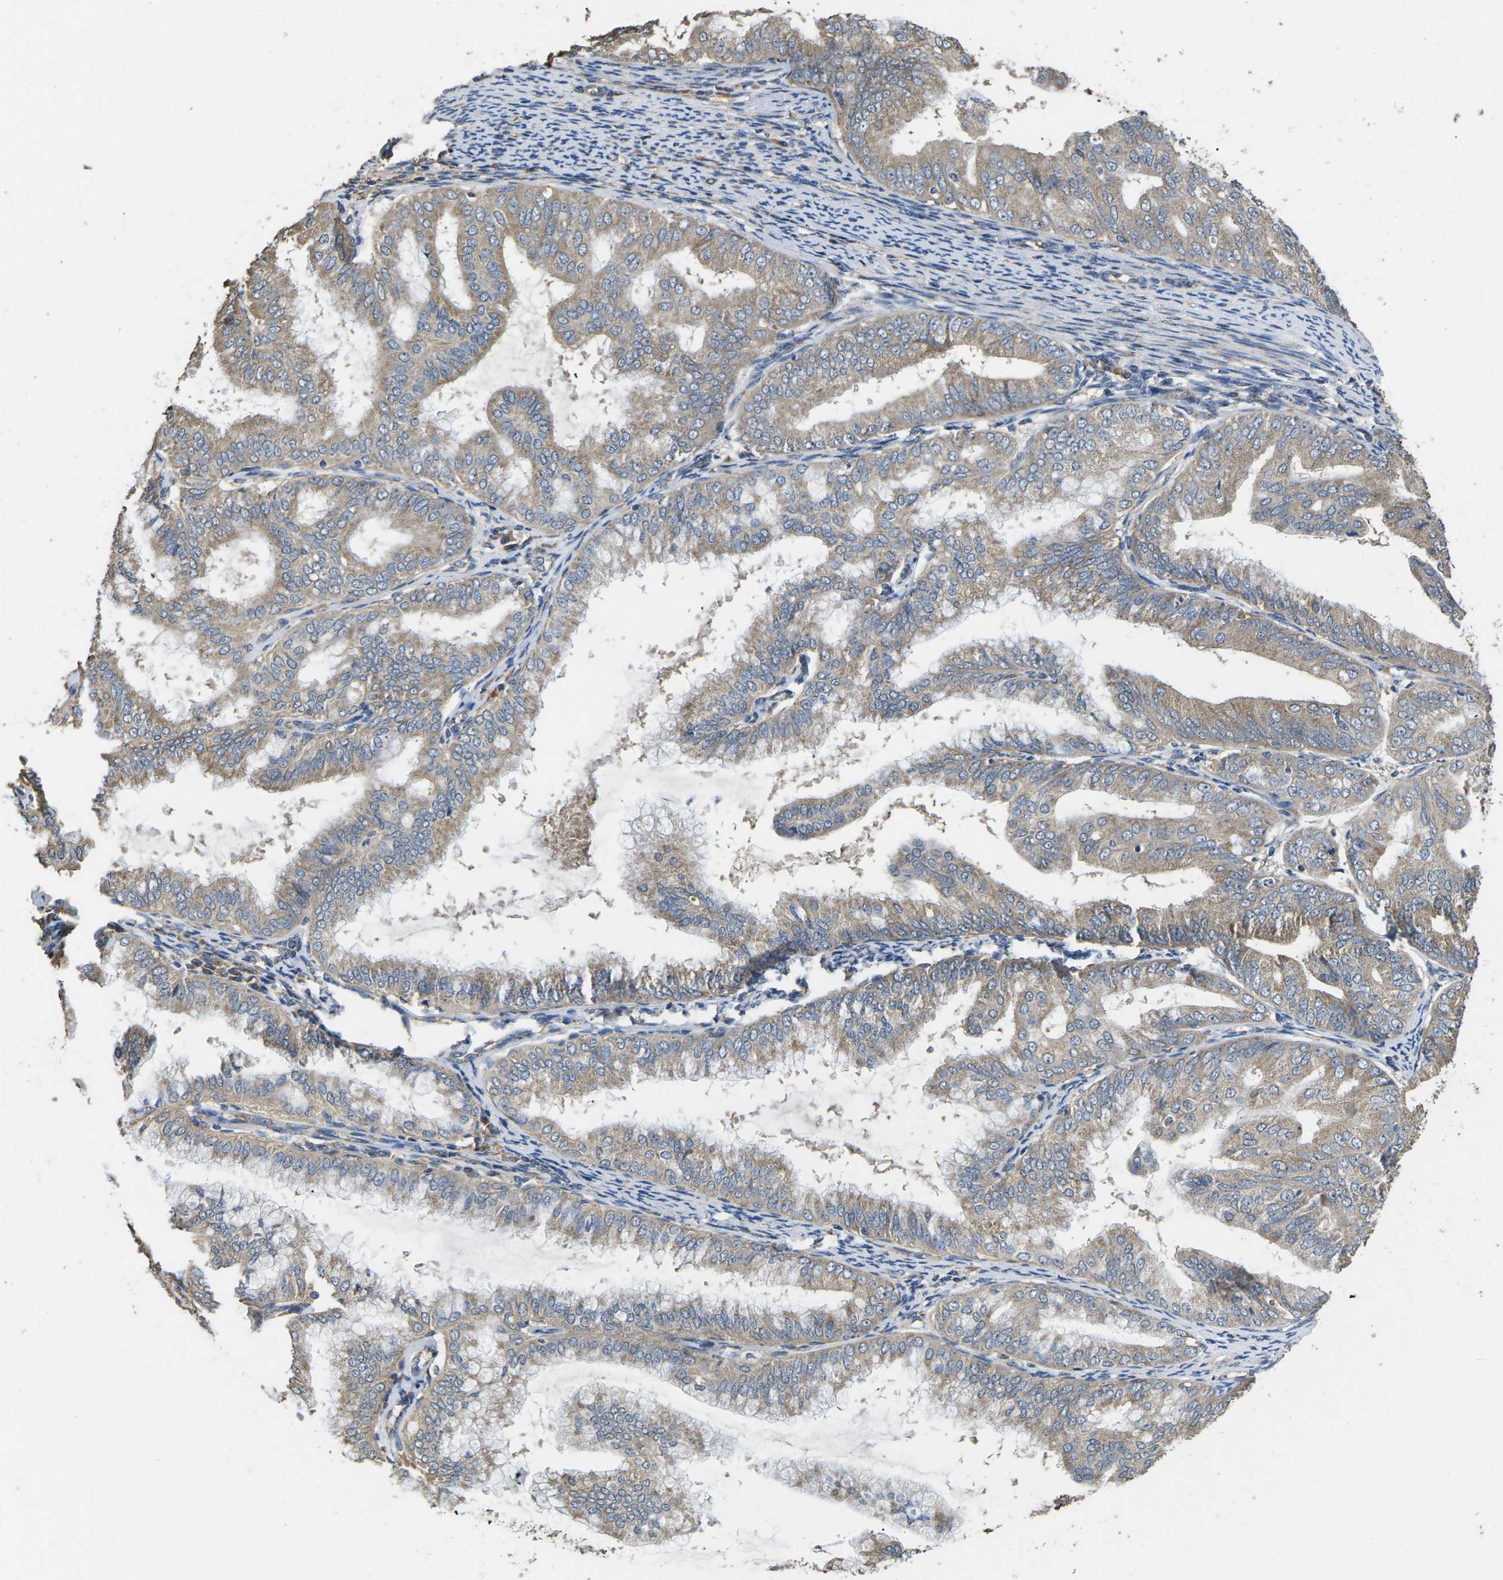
{"staining": {"intensity": "weak", "quantity": "<25%", "location": "cytoplasmic/membranous"}, "tissue": "endometrial cancer", "cell_type": "Tumor cells", "image_type": "cancer", "snomed": [{"axis": "morphology", "description": "Adenocarcinoma, NOS"}, {"axis": "topography", "description": "Endometrium"}], "caption": "The micrograph exhibits no staining of tumor cells in adenocarcinoma (endometrial). The staining was performed using DAB to visualize the protein expression in brown, while the nuclei were stained in blue with hematoxylin (Magnification: 20x).", "gene": "B4GAT1", "patient": {"sex": "female", "age": 63}}